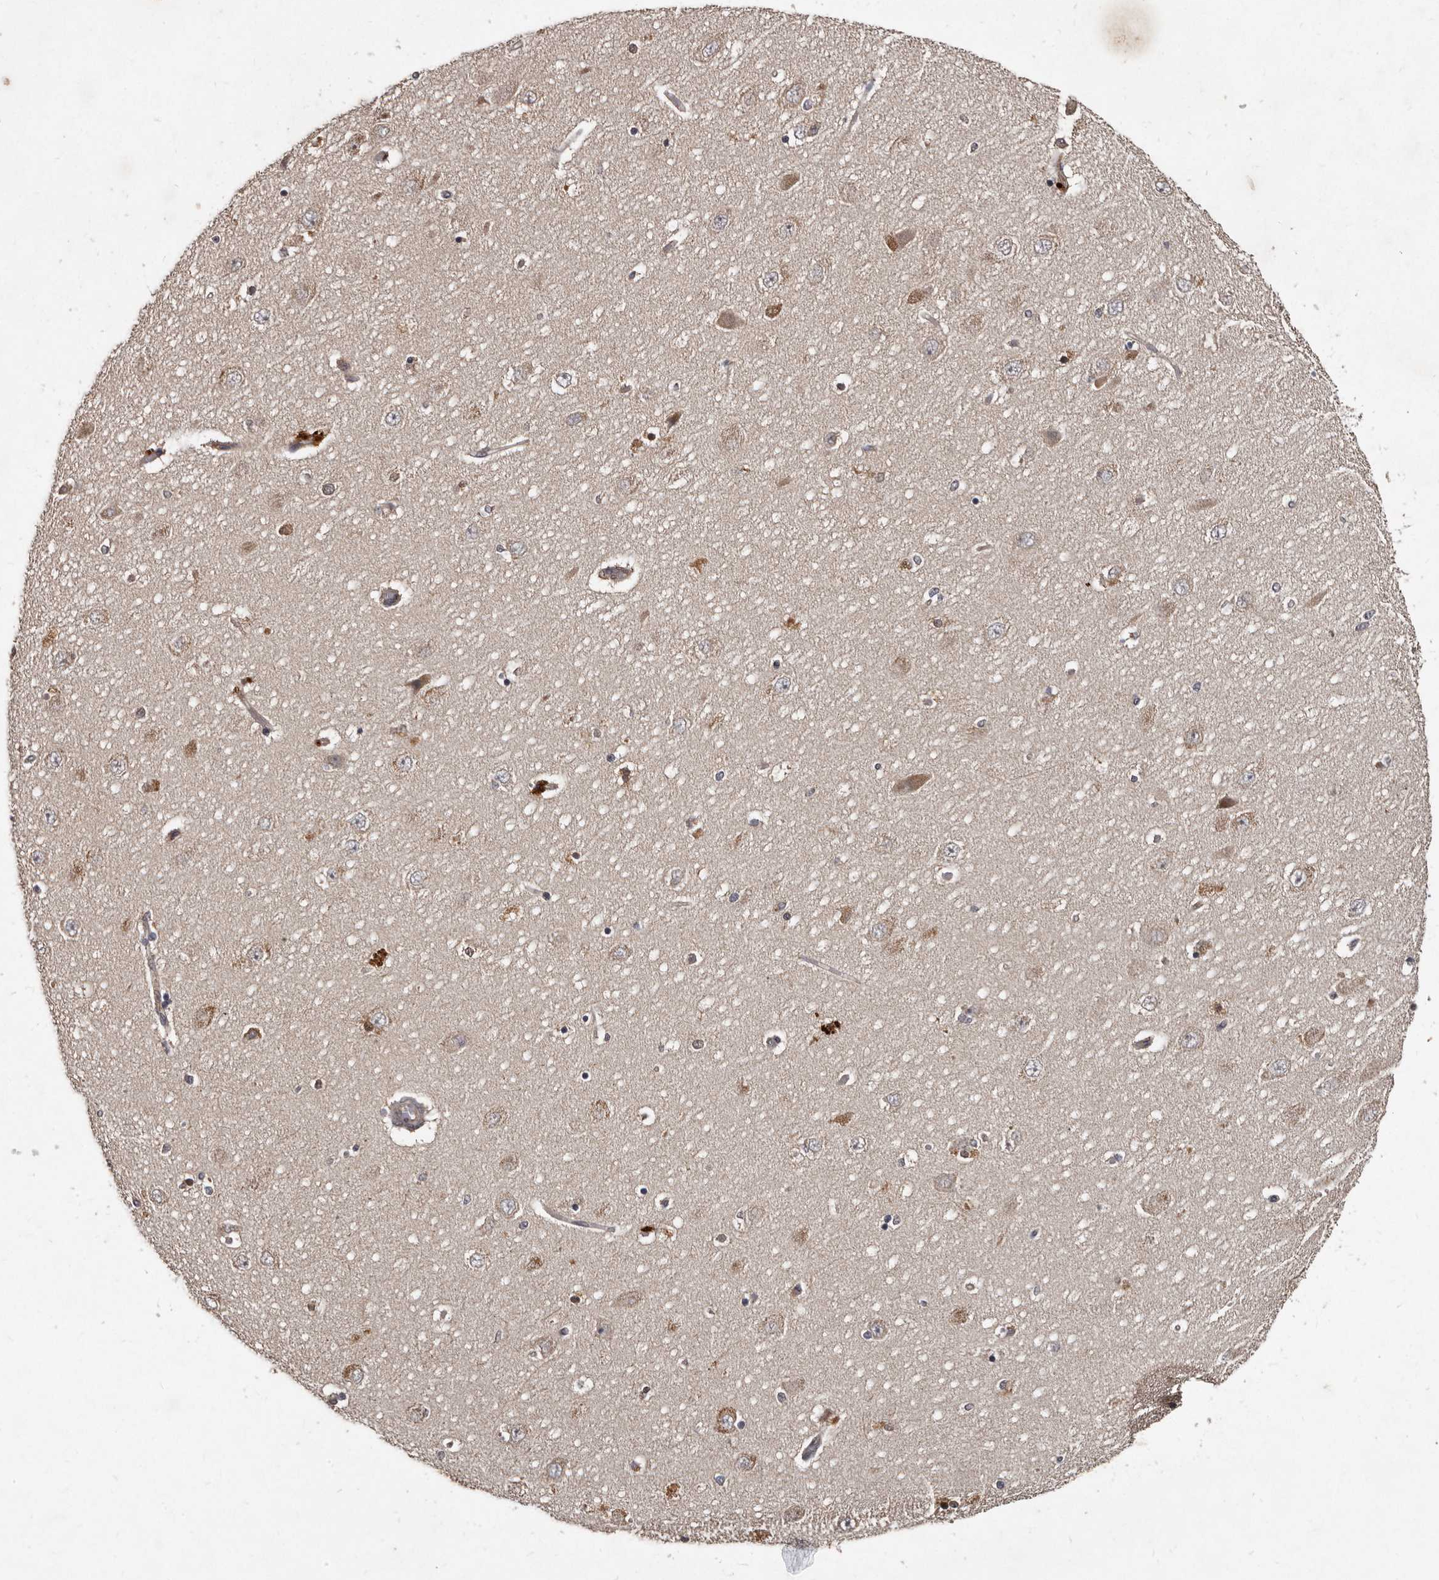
{"staining": {"intensity": "moderate", "quantity": "<25%", "location": "cytoplasmic/membranous"}, "tissue": "hippocampus", "cell_type": "Glial cells", "image_type": "normal", "snomed": [{"axis": "morphology", "description": "Normal tissue, NOS"}, {"axis": "topography", "description": "Hippocampus"}], "caption": "A micrograph showing moderate cytoplasmic/membranous expression in about <25% of glial cells in benign hippocampus, as visualized by brown immunohistochemical staining.", "gene": "PMVK", "patient": {"sex": "female", "age": 54}}